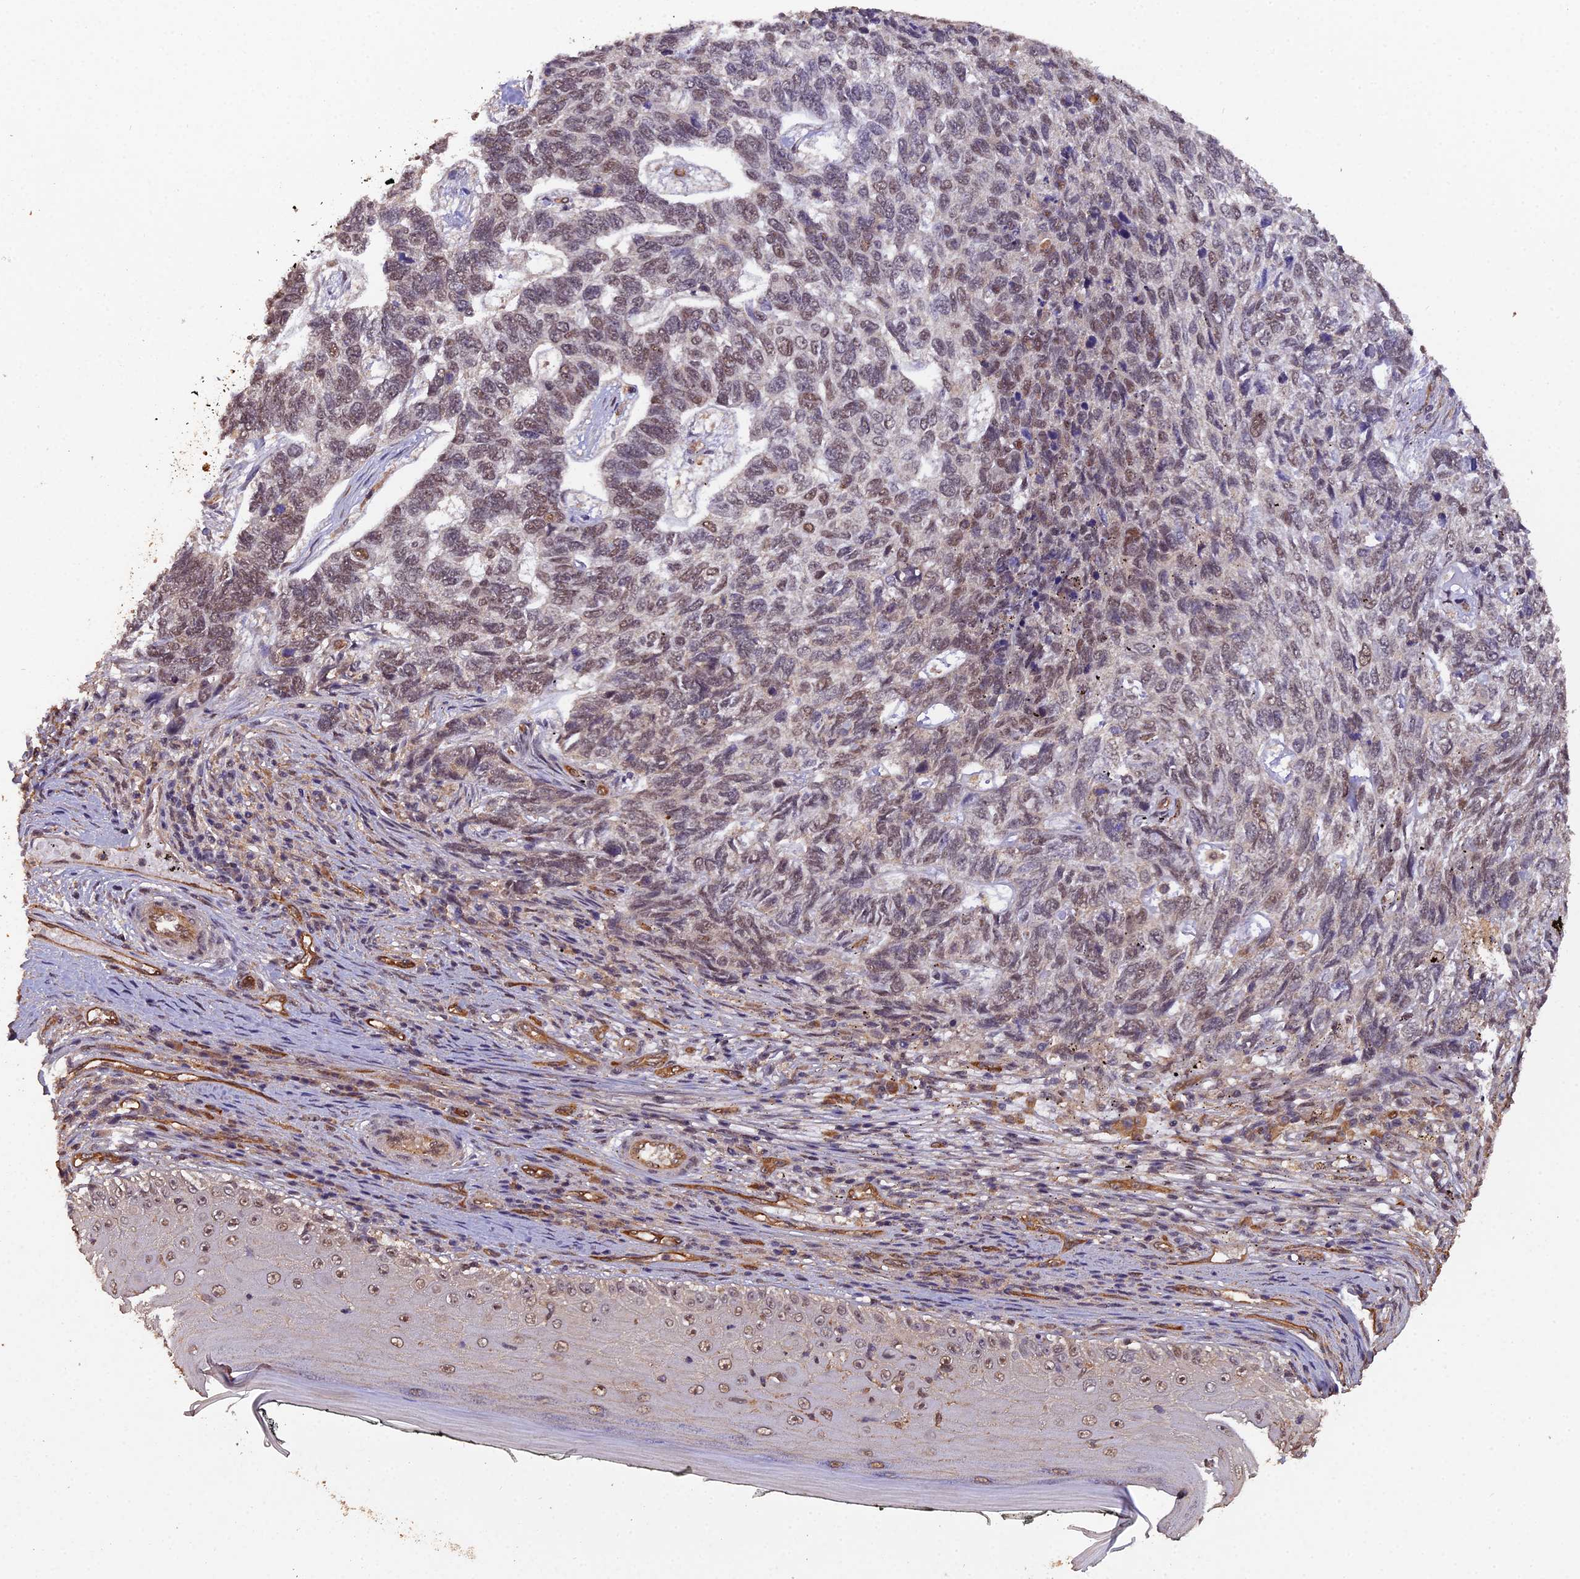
{"staining": {"intensity": "weak", "quantity": "<25%", "location": "nuclear"}, "tissue": "skin cancer", "cell_type": "Tumor cells", "image_type": "cancer", "snomed": [{"axis": "morphology", "description": "Basal cell carcinoma"}, {"axis": "topography", "description": "Skin"}], "caption": "Immunohistochemistry histopathology image of neoplastic tissue: human skin cancer stained with DAB reveals no significant protein positivity in tumor cells. (Brightfield microscopy of DAB IHC at high magnification).", "gene": "RALGAPA2", "patient": {"sex": "female", "age": 65}}